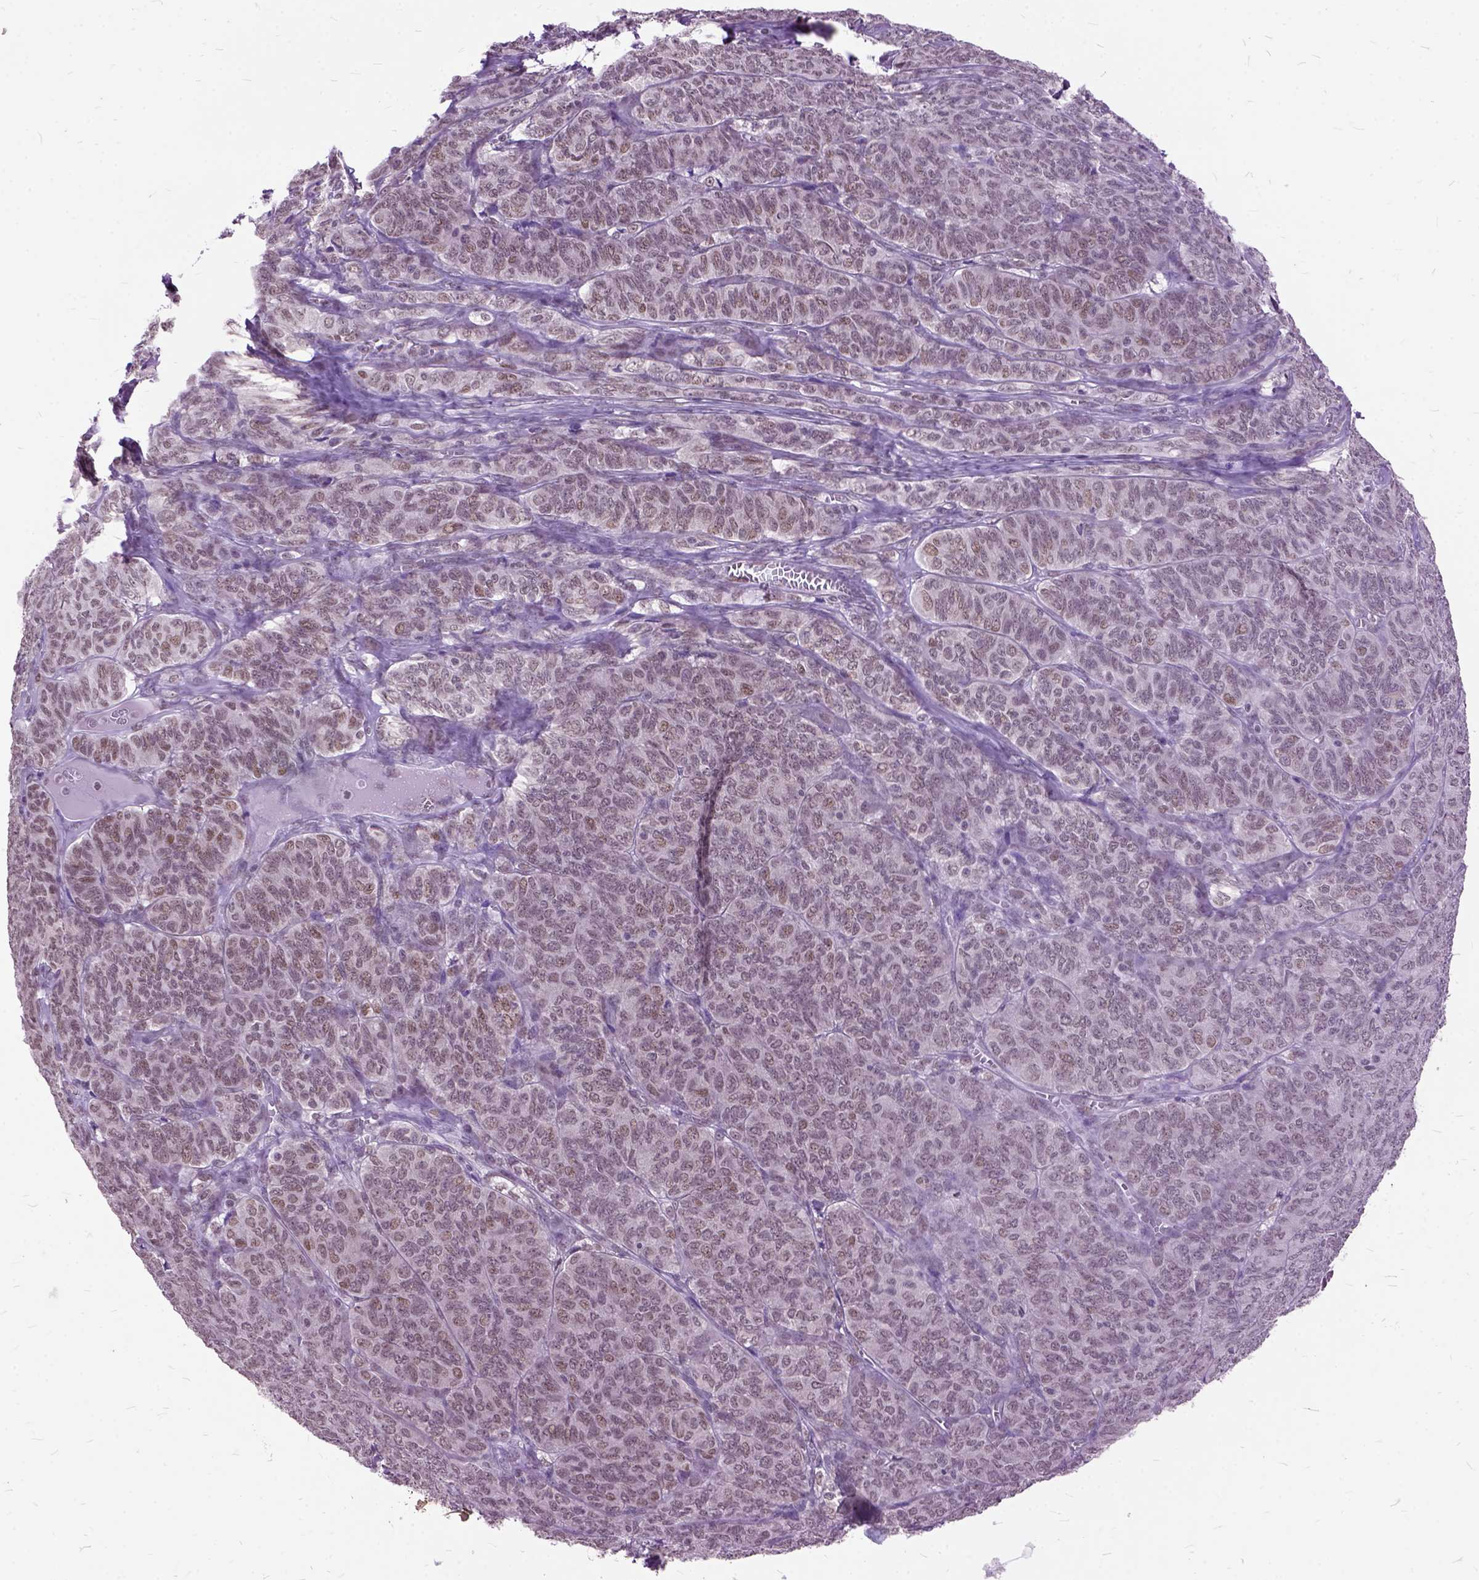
{"staining": {"intensity": "weak", "quantity": ">75%", "location": "nuclear"}, "tissue": "ovarian cancer", "cell_type": "Tumor cells", "image_type": "cancer", "snomed": [{"axis": "morphology", "description": "Carcinoma, endometroid"}, {"axis": "topography", "description": "Ovary"}], "caption": "Ovarian cancer (endometroid carcinoma) was stained to show a protein in brown. There is low levels of weak nuclear staining in about >75% of tumor cells.", "gene": "ORC5", "patient": {"sex": "female", "age": 80}}